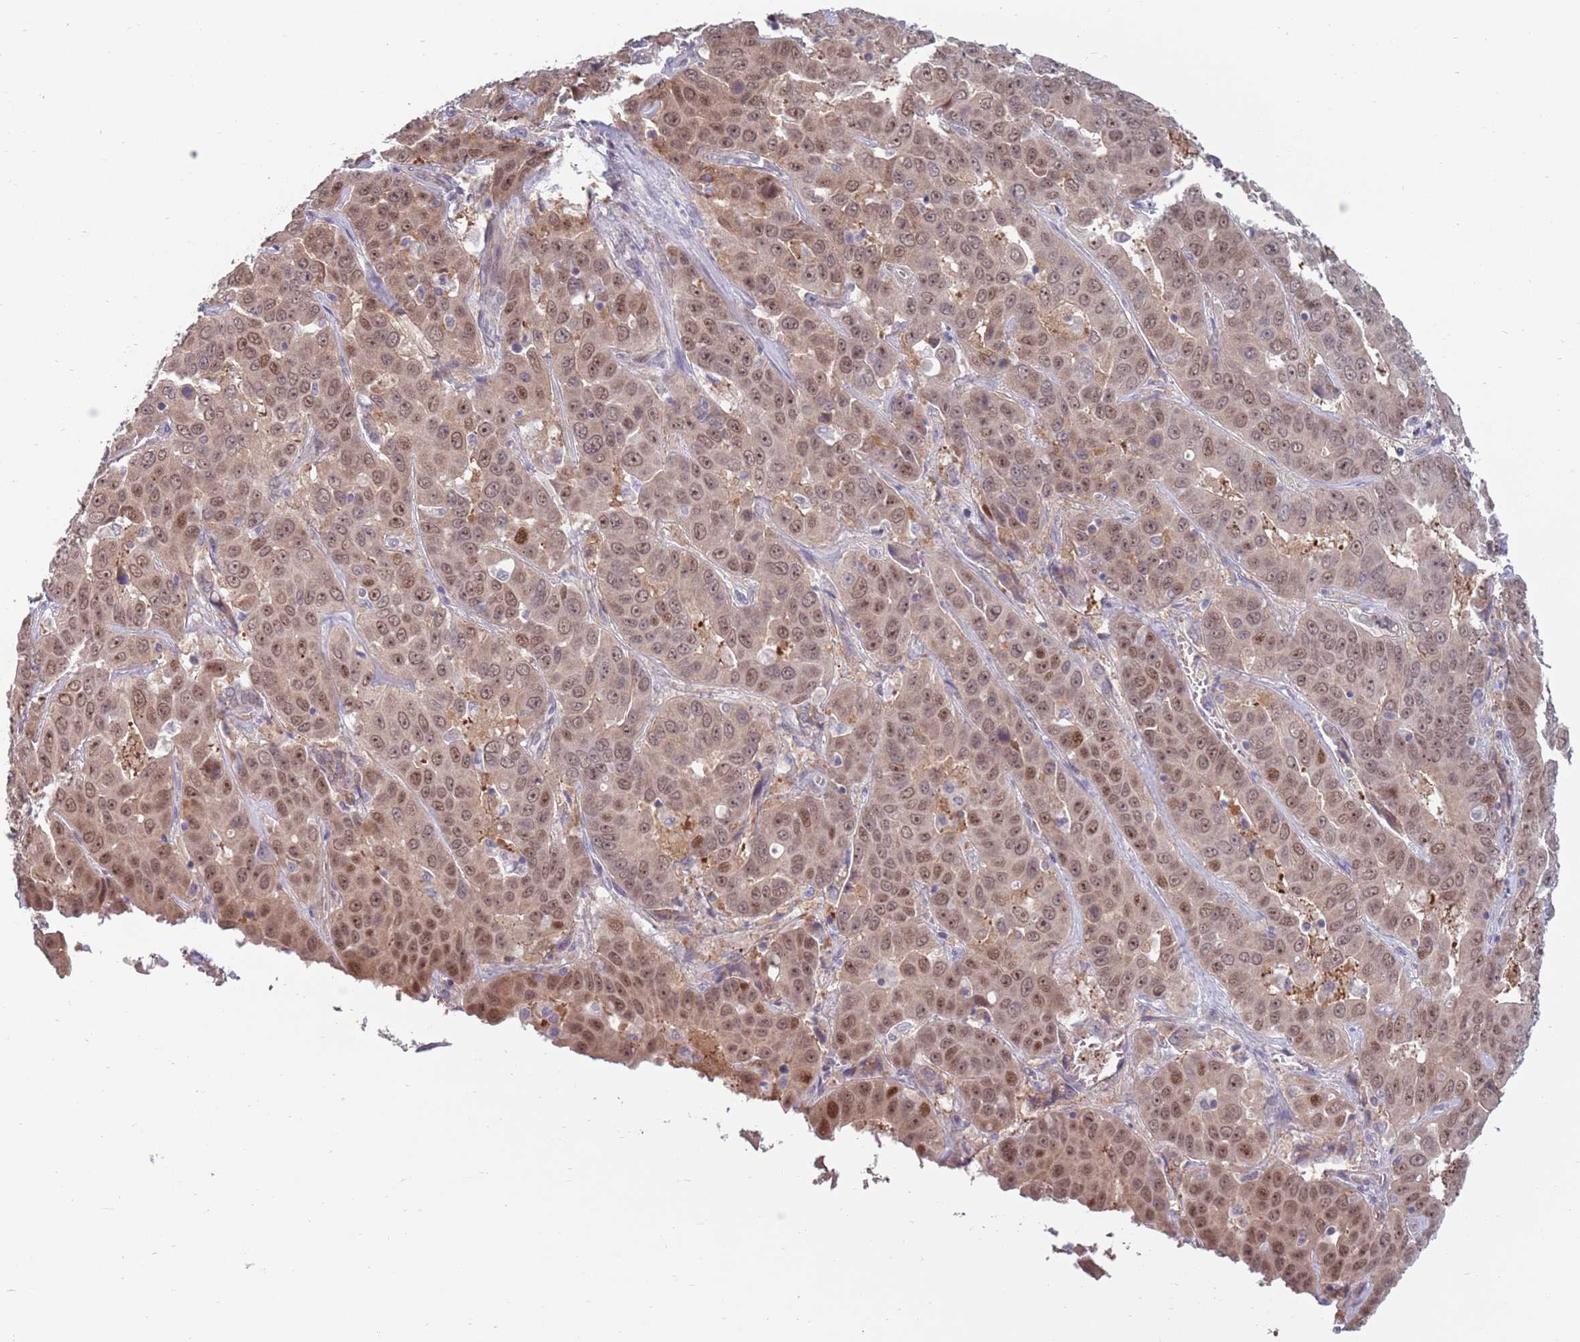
{"staining": {"intensity": "moderate", "quantity": ">75%", "location": "cytoplasmic/membranous,nuclear"}, "tissue": "liver cancer", "cell_type": "Tumor cells", "image_type": "cancer", "snomed": [{"axis": "morphology", "description": "Cholangiocarcinoma"}, {"axis": "topography", "description": "Liver"}], "caption": "Cholangiocarcinoma (liver) stained with IHC exhibits moderate cytoplasmic/membranous and nuclear positivity in about >75% of tumor cells.", "gene": "CLNS1A", "patient": {"sex": "female", "age": 52}}